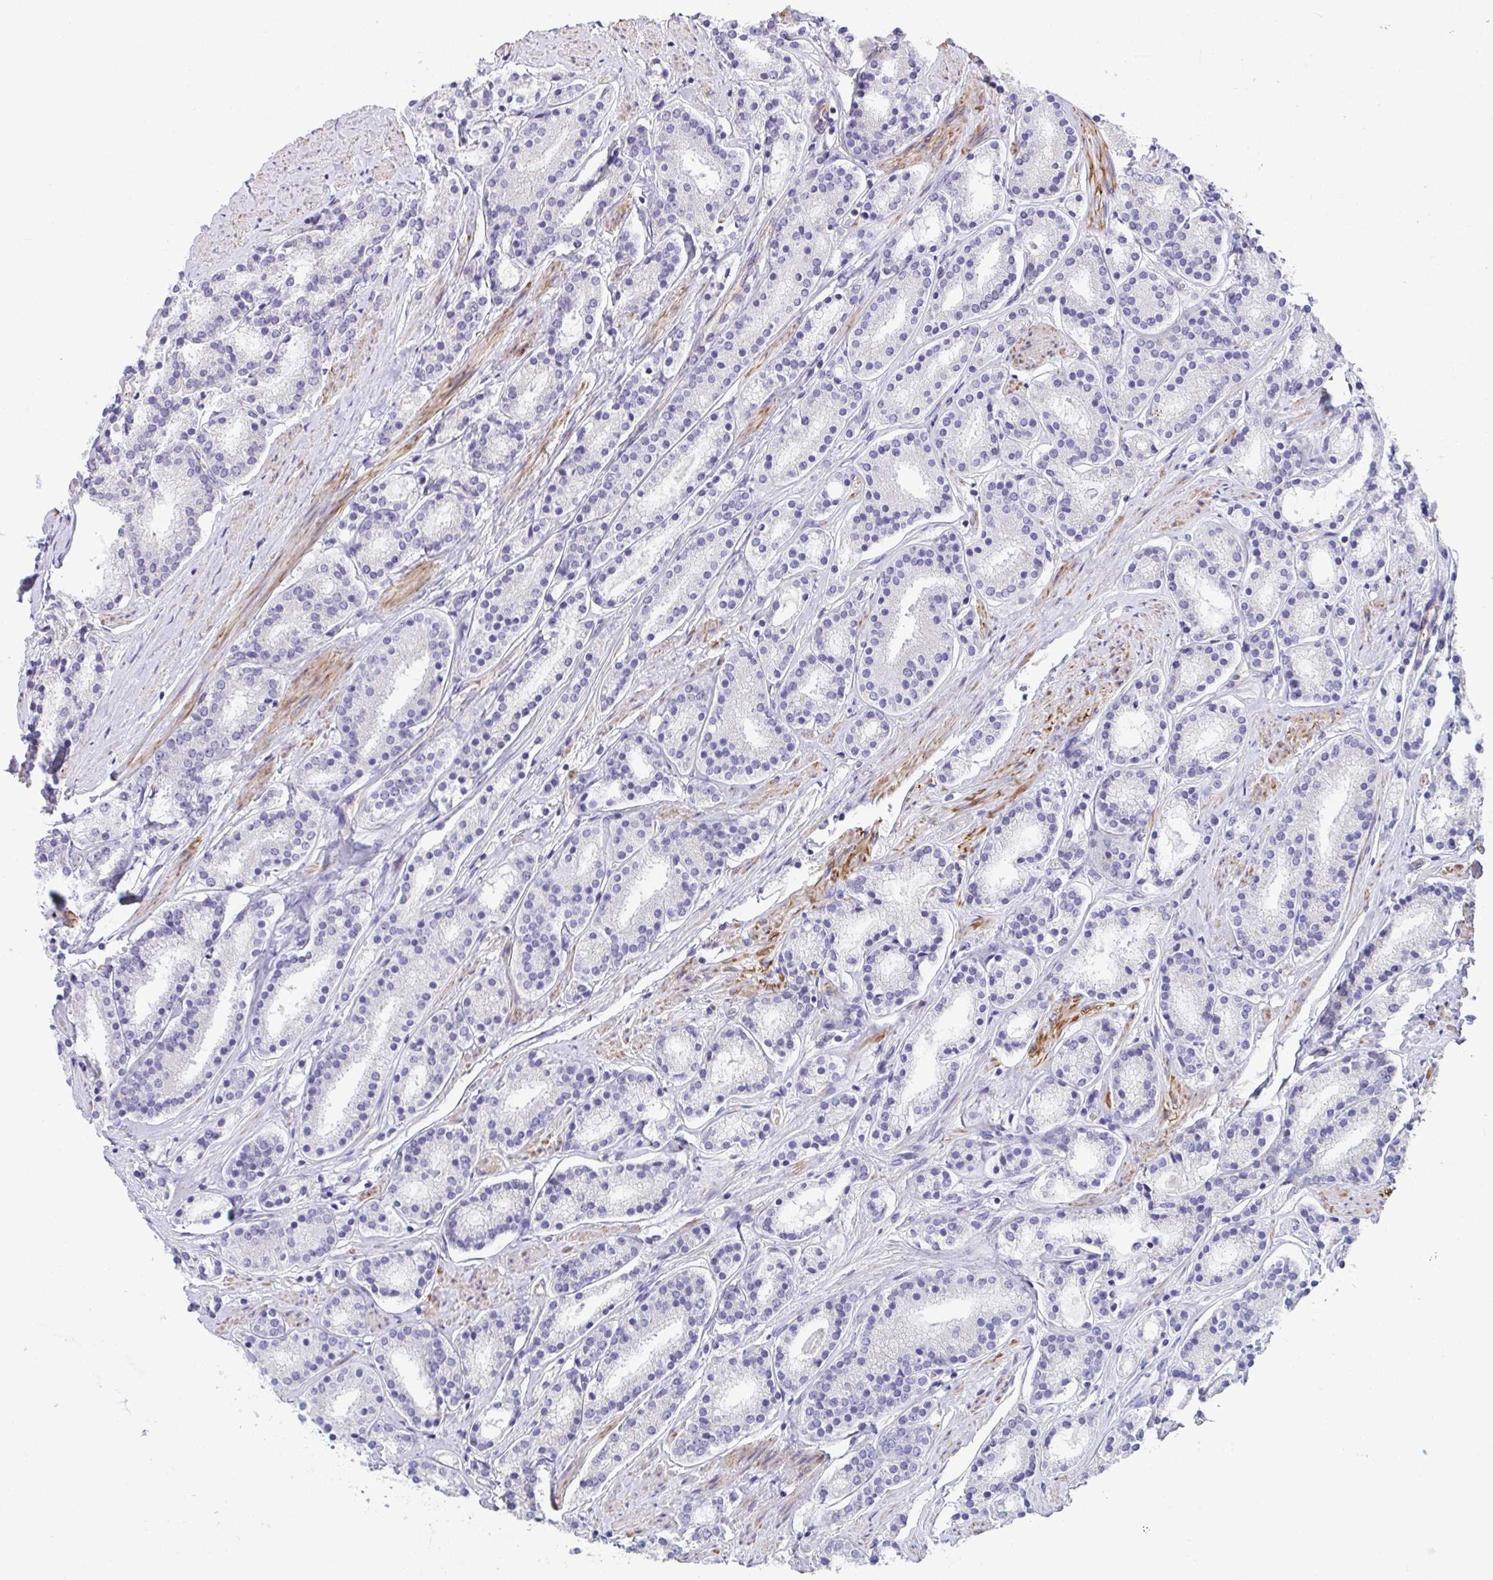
{"staining": {"intensity": "negative", "quantity": "none", "location": "none"}, "tissue": "prostate cancer", "cell_type": "Tumor cells", "image_type": "cancer", "snomed": [{"axis": "morphology", "description": "Adenocarcinoma, High grade"}, {"axis": "topography", "description": "Prostate"}], "caption": "Human prostate cancer (high-grade adenocarcinoma) stained for a protein using immunohistochemistry (IHC) exhibits no staining in tumor cells.", "gene": "MYL12A", "patient": {"sex": "male", "age": 63}}